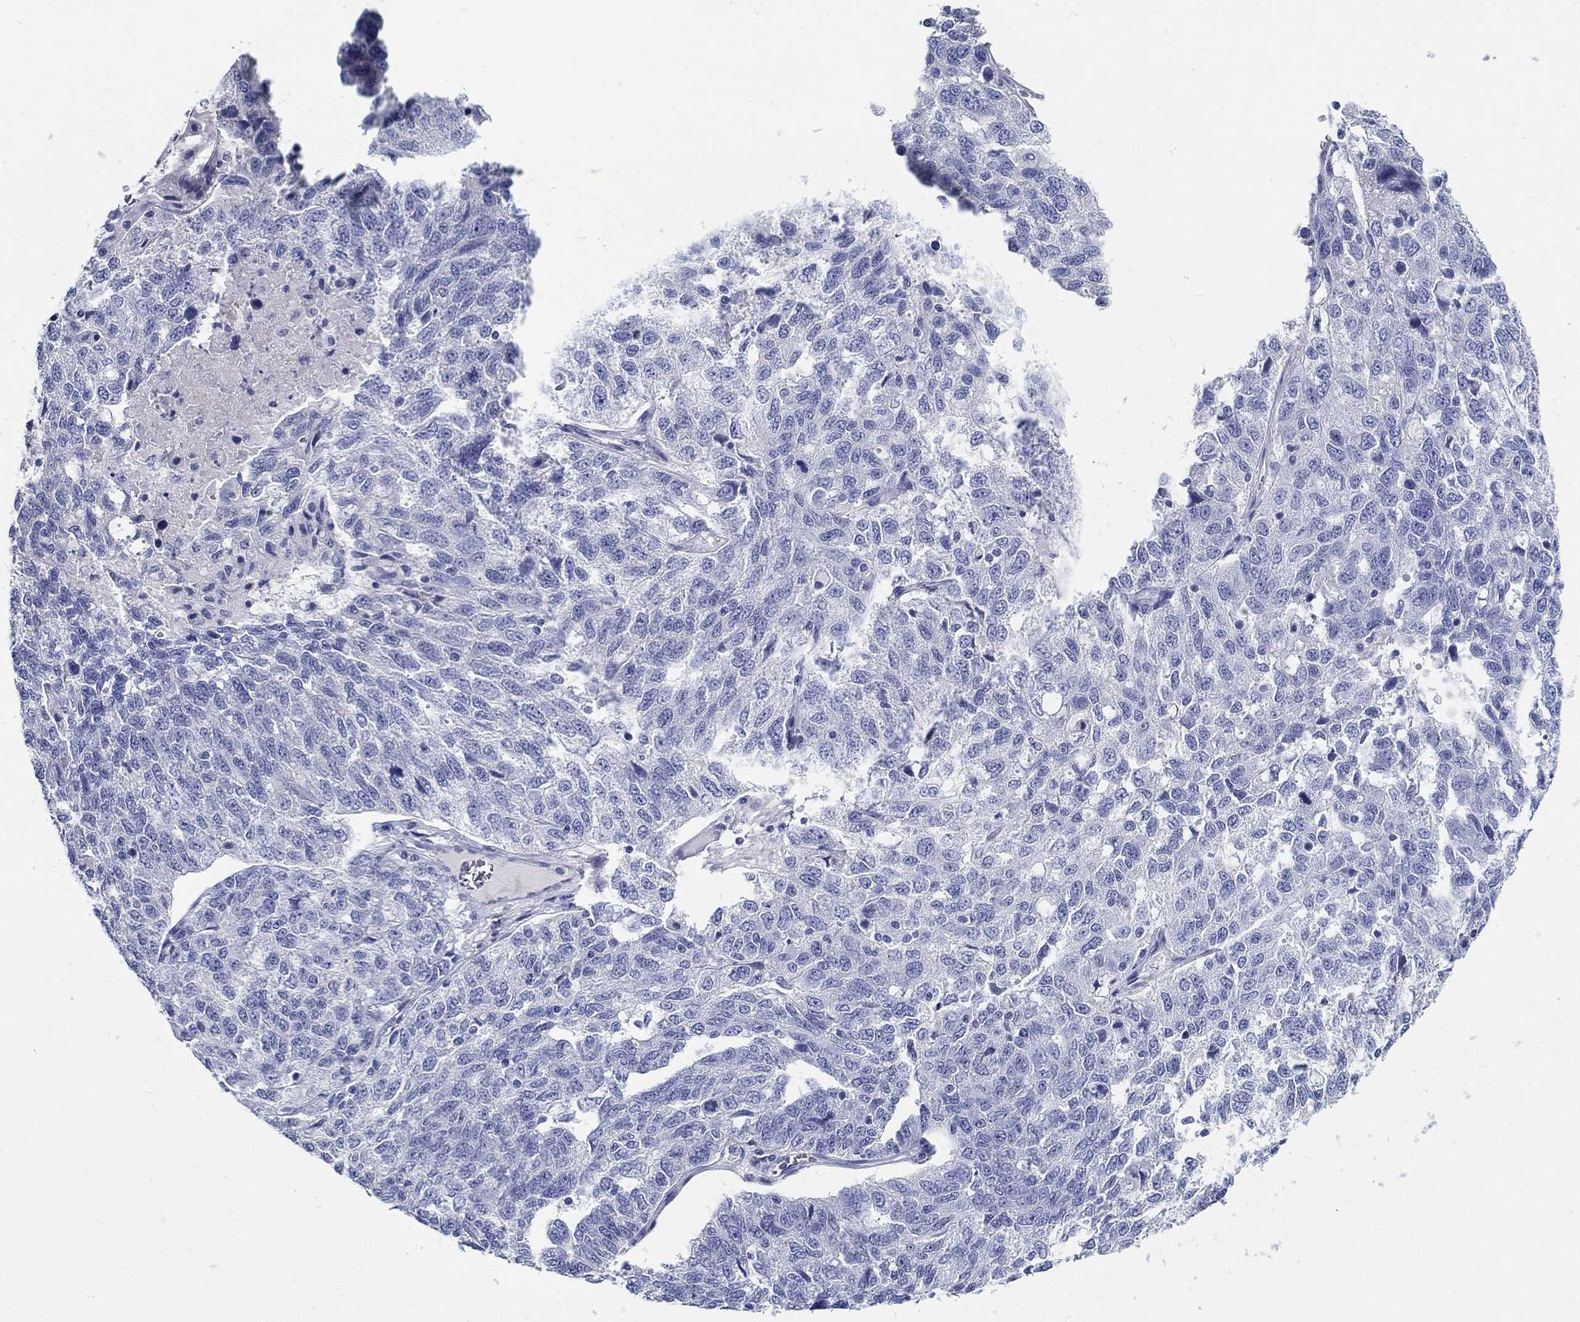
{"staining": {"intensity": "negative", "quantity": "none", "location": "none"}, "tissue": "ovarian cancer", "cell_type": "Tumor cells", "image_type": "cancer", "snomed": [{"axis": "morphology", "description": "Cystadenocarcinoma, serous, NOS"}, {"axis": "topography", "description": "Ovary"}], "caption": "Tumor cells are negative for protein expression in human ovarian cancer (serous cystadenocarcinoma).", "gene": "CRYGS", "patient": {"sex": "female", "age": 71}}